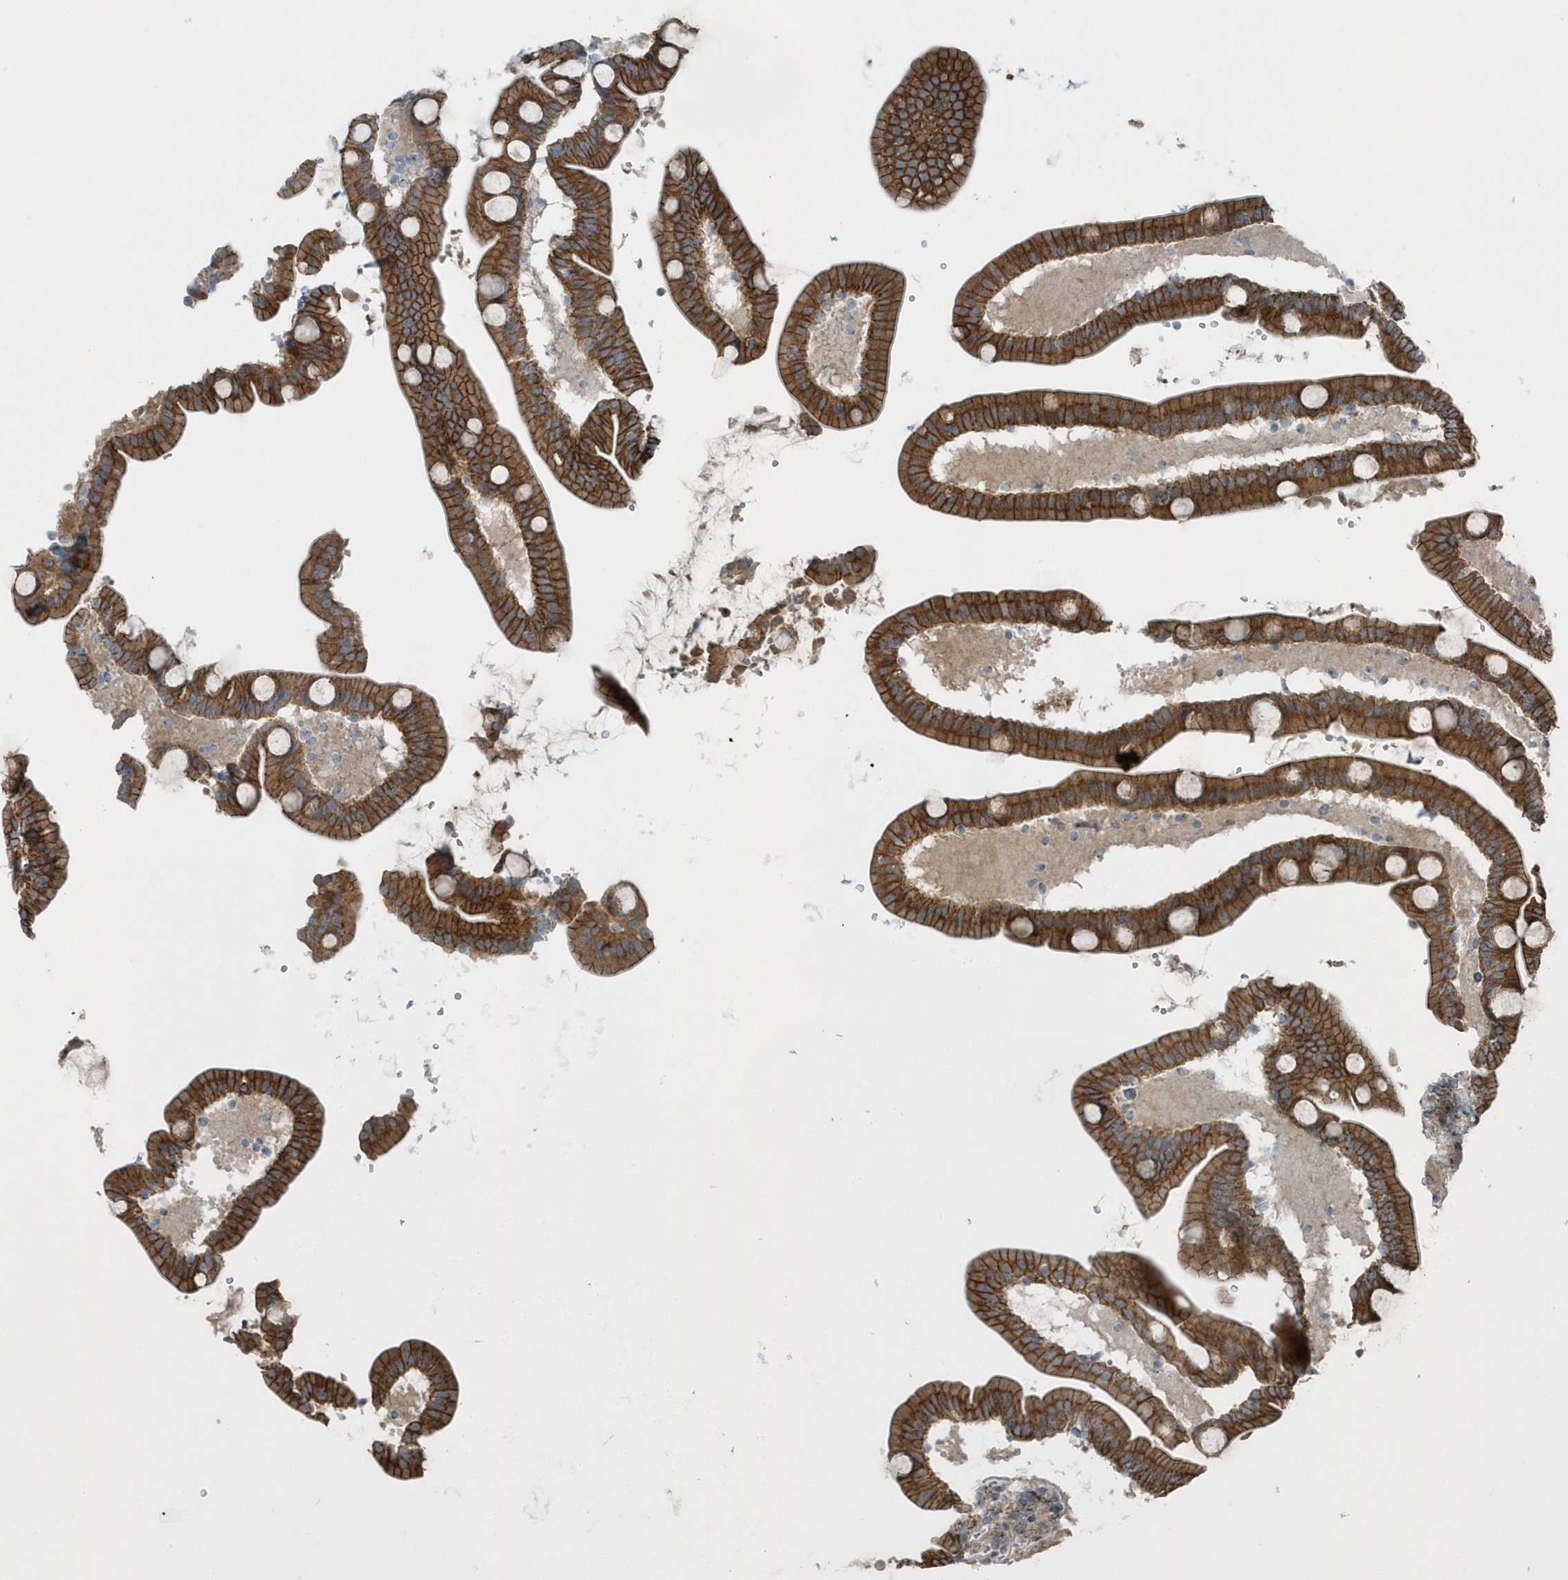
{"staining": {"intensity": "strong", "quantity": ">75%", "location": "cytoplasmic/membranous"}, "tissue": "duodenum", "cell_type": "Glandular cells", "image_type": "normal", "snomed": [{"axis": "morphology", "description": "Normal tissue, NOS"}, {"axis": "topography", "description": "Duodenum"}], "caption": "Protein expression analysis of benign duodenum shows strong cytoplasmic/membranous staining in about >75% of glandular cells.", "gene": "GCC2", "patient": {"sex": "male", "age": 54}}